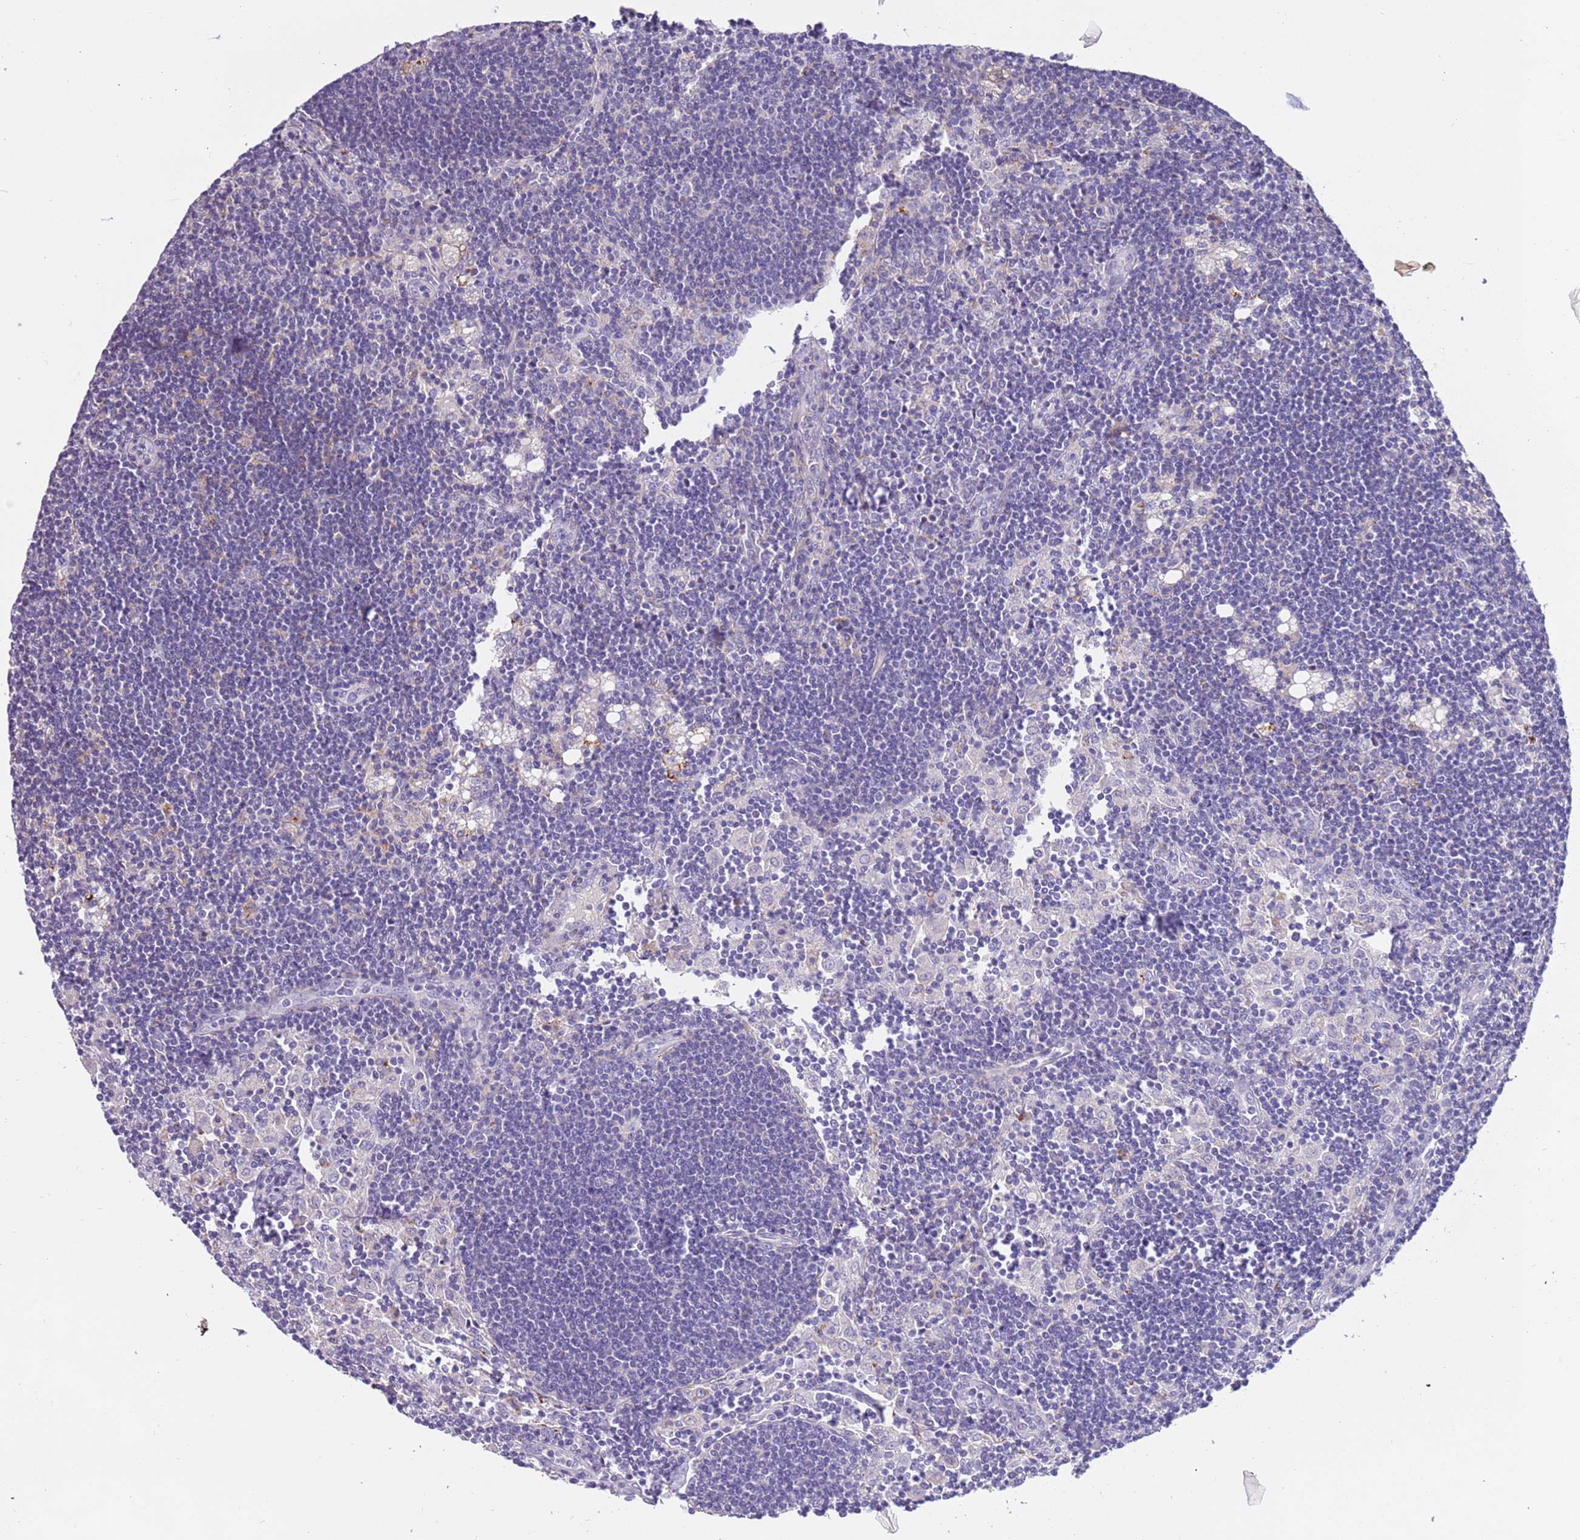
{"staining": {"intensity": "weak", "quantity": "<25%", "location": "cytoplasmic/membranous"}, "tissue": "lymph node", "cell_type": "Germinal center cells", "image_type": "normal", "snomed": [{"axis": "morphology", "description": "Normal tissue, NOS"}, {"axis": "topography", "description": "Lymph node"}], "caption": "Germinal center cells show no significant protein staining in benign lymph node. (DAB (3,3'-diaminobenzidine) immunohistochemistry with hematoxylin counter stain).", "gene": "PCGF2", "patient": {"sex": "male", "age": 24}}